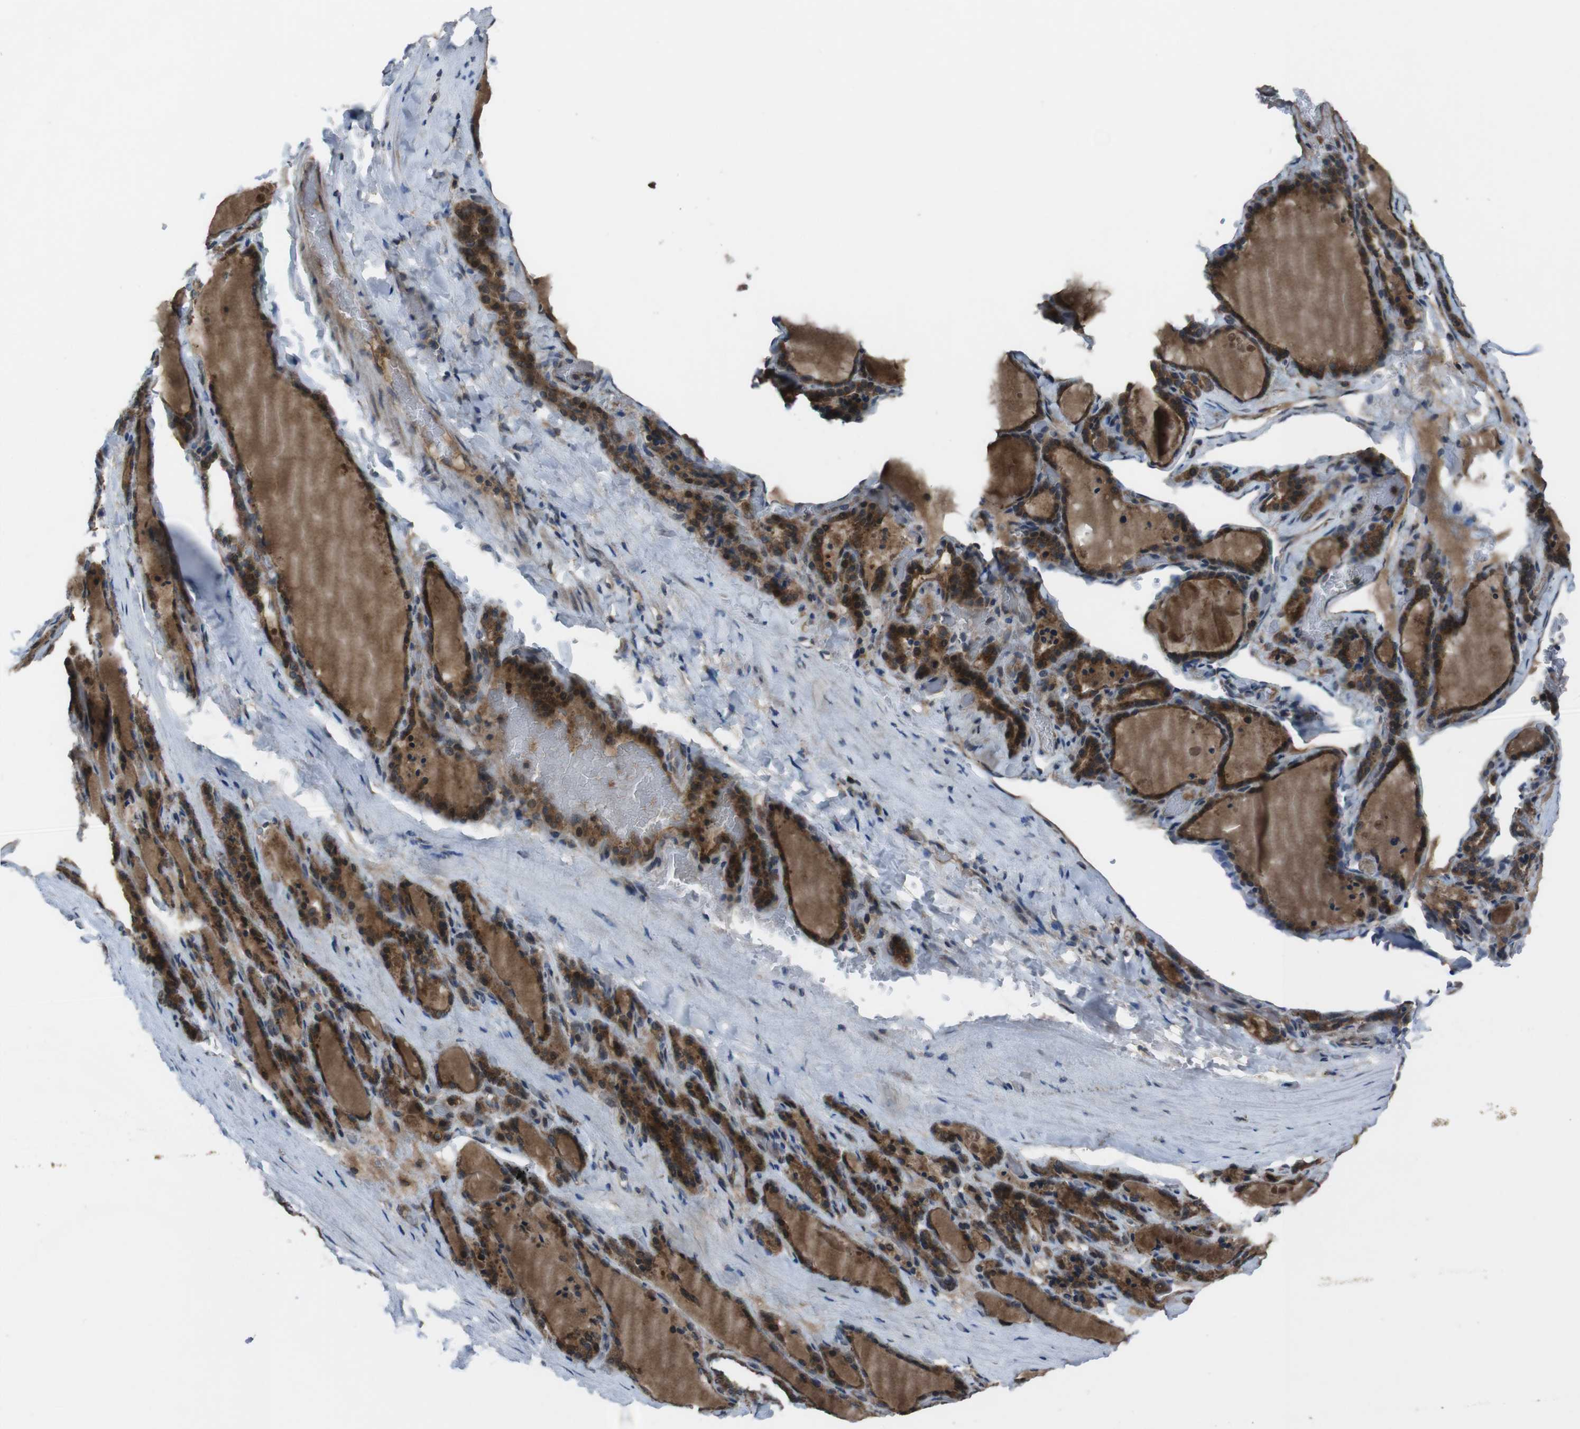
{"staining": {"intensity": "strong", "quantity": ">75%", "location": "cytoplasmic/membranous,nuclear"}, "tissue": "thyroid gland", "cell_type": "Glandular cells", "image_type": "normal", "snomed": [{"axis": "morphology", "description": "Normal tissue, NOS"}, {"axis": "topography", "description": "Thyroid gland"}], "caption": "Immunohistochemistry (IHC) of benign thyroid gland exhibits high levels of strong cytoplasmic/membranous,nuclear expression in about >75% of glandular cells. (IHC, brightfield microscopy, high magnification).", "gene": "SLC22A23", "patient": {"sex": "female", "age": 28}}